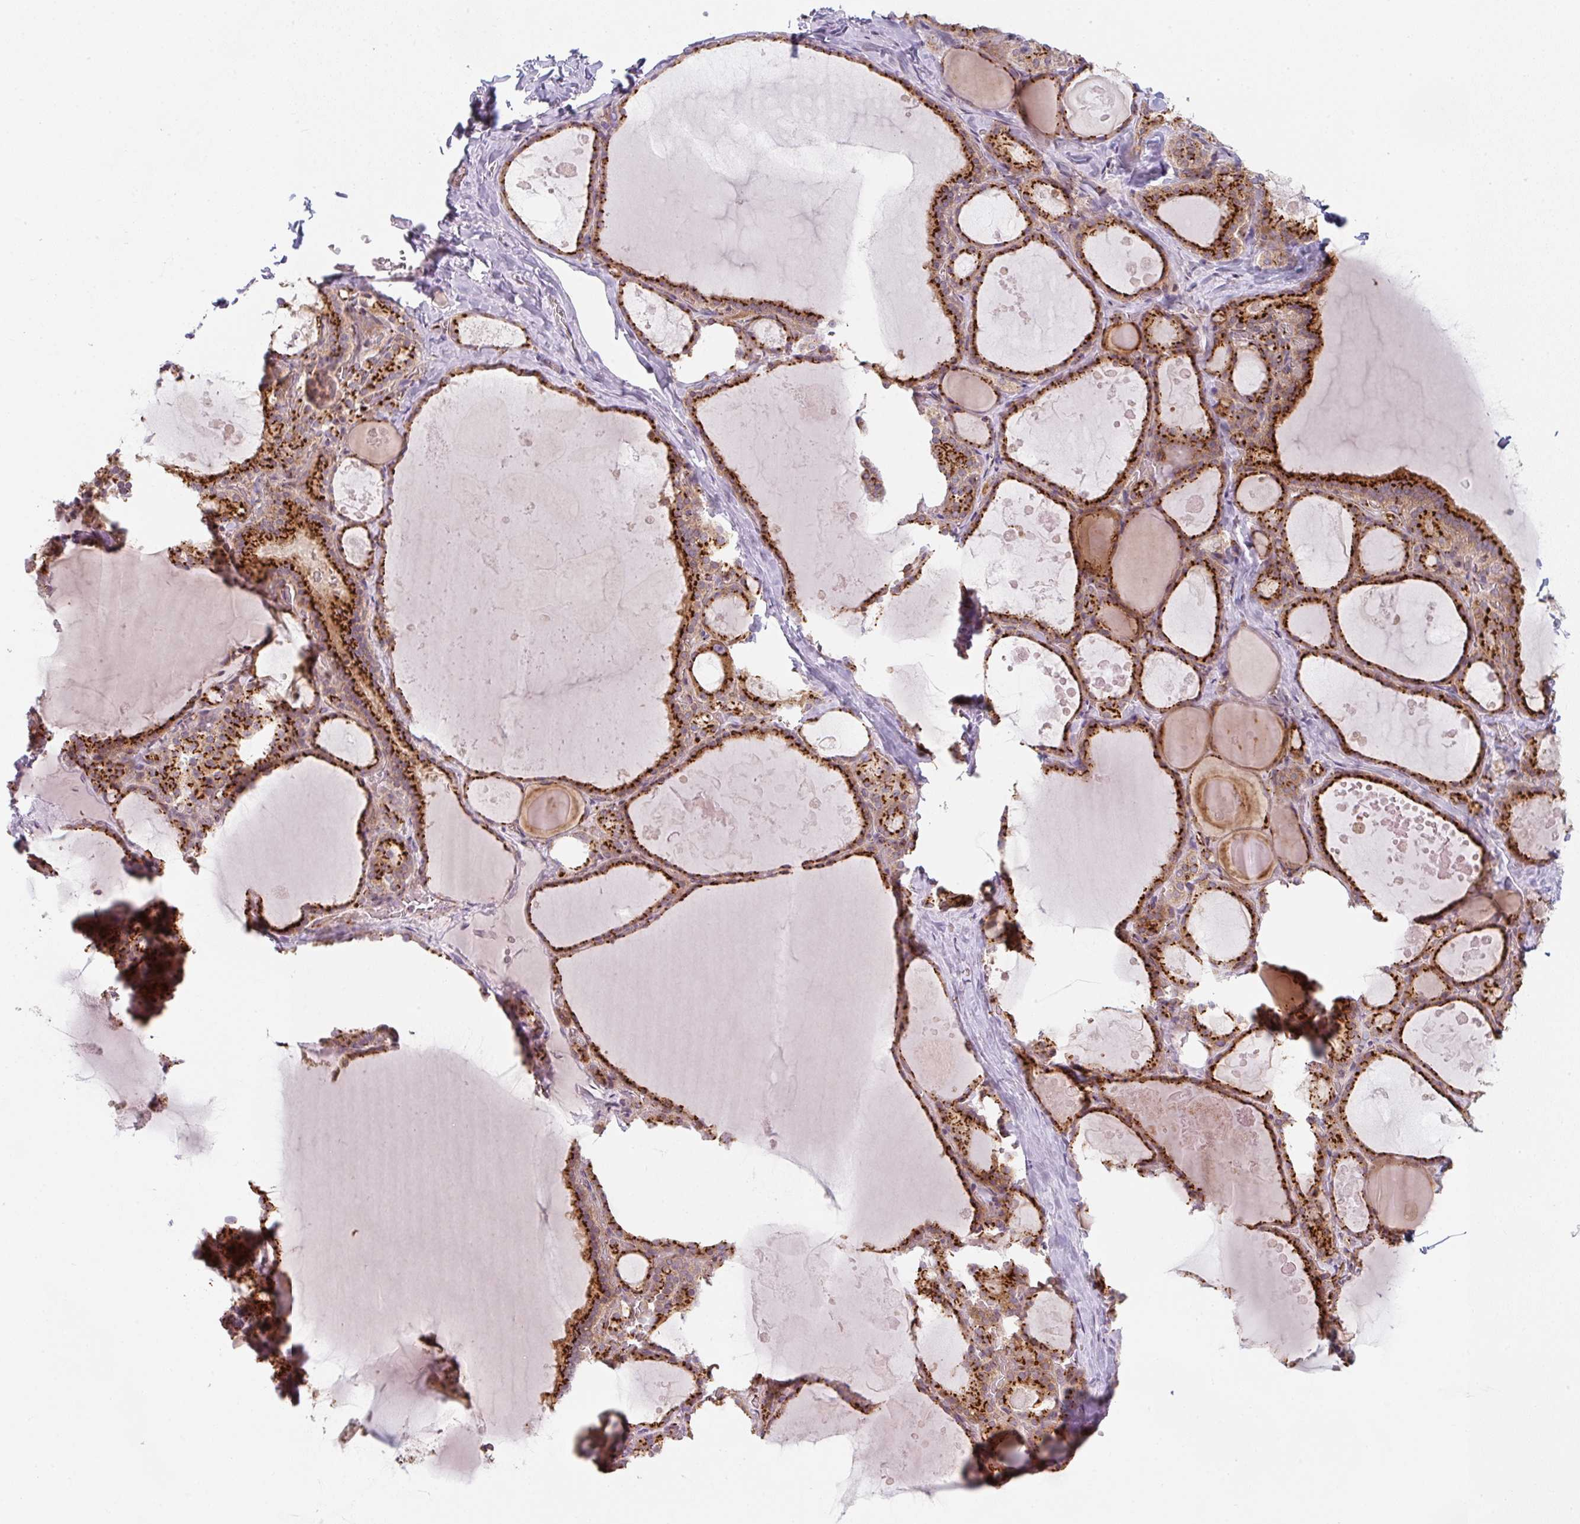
{"staining": {"intensity": "strong", "quantity": ">75%", "location": "cytoplasmic/membranous"}, "tissue": "thyroid gland", "cell_type": "Glandular cells", "image_type": "normal", "snomed": [{"axis": "morphology", "description": "Normal tissue, NOS"}, {"axis": "topography", "description": "Thyroid gland"}], "caption": "A high amount of strong cytoplasmic/membranous positivity is seen in about >75% of glandular cells in benign thyroid gland. (brown staining indicates protein expression, while blue staining denotes nuclei).", "gene": "GVQW3", "patient": {"sex": "male", "age": 56}}